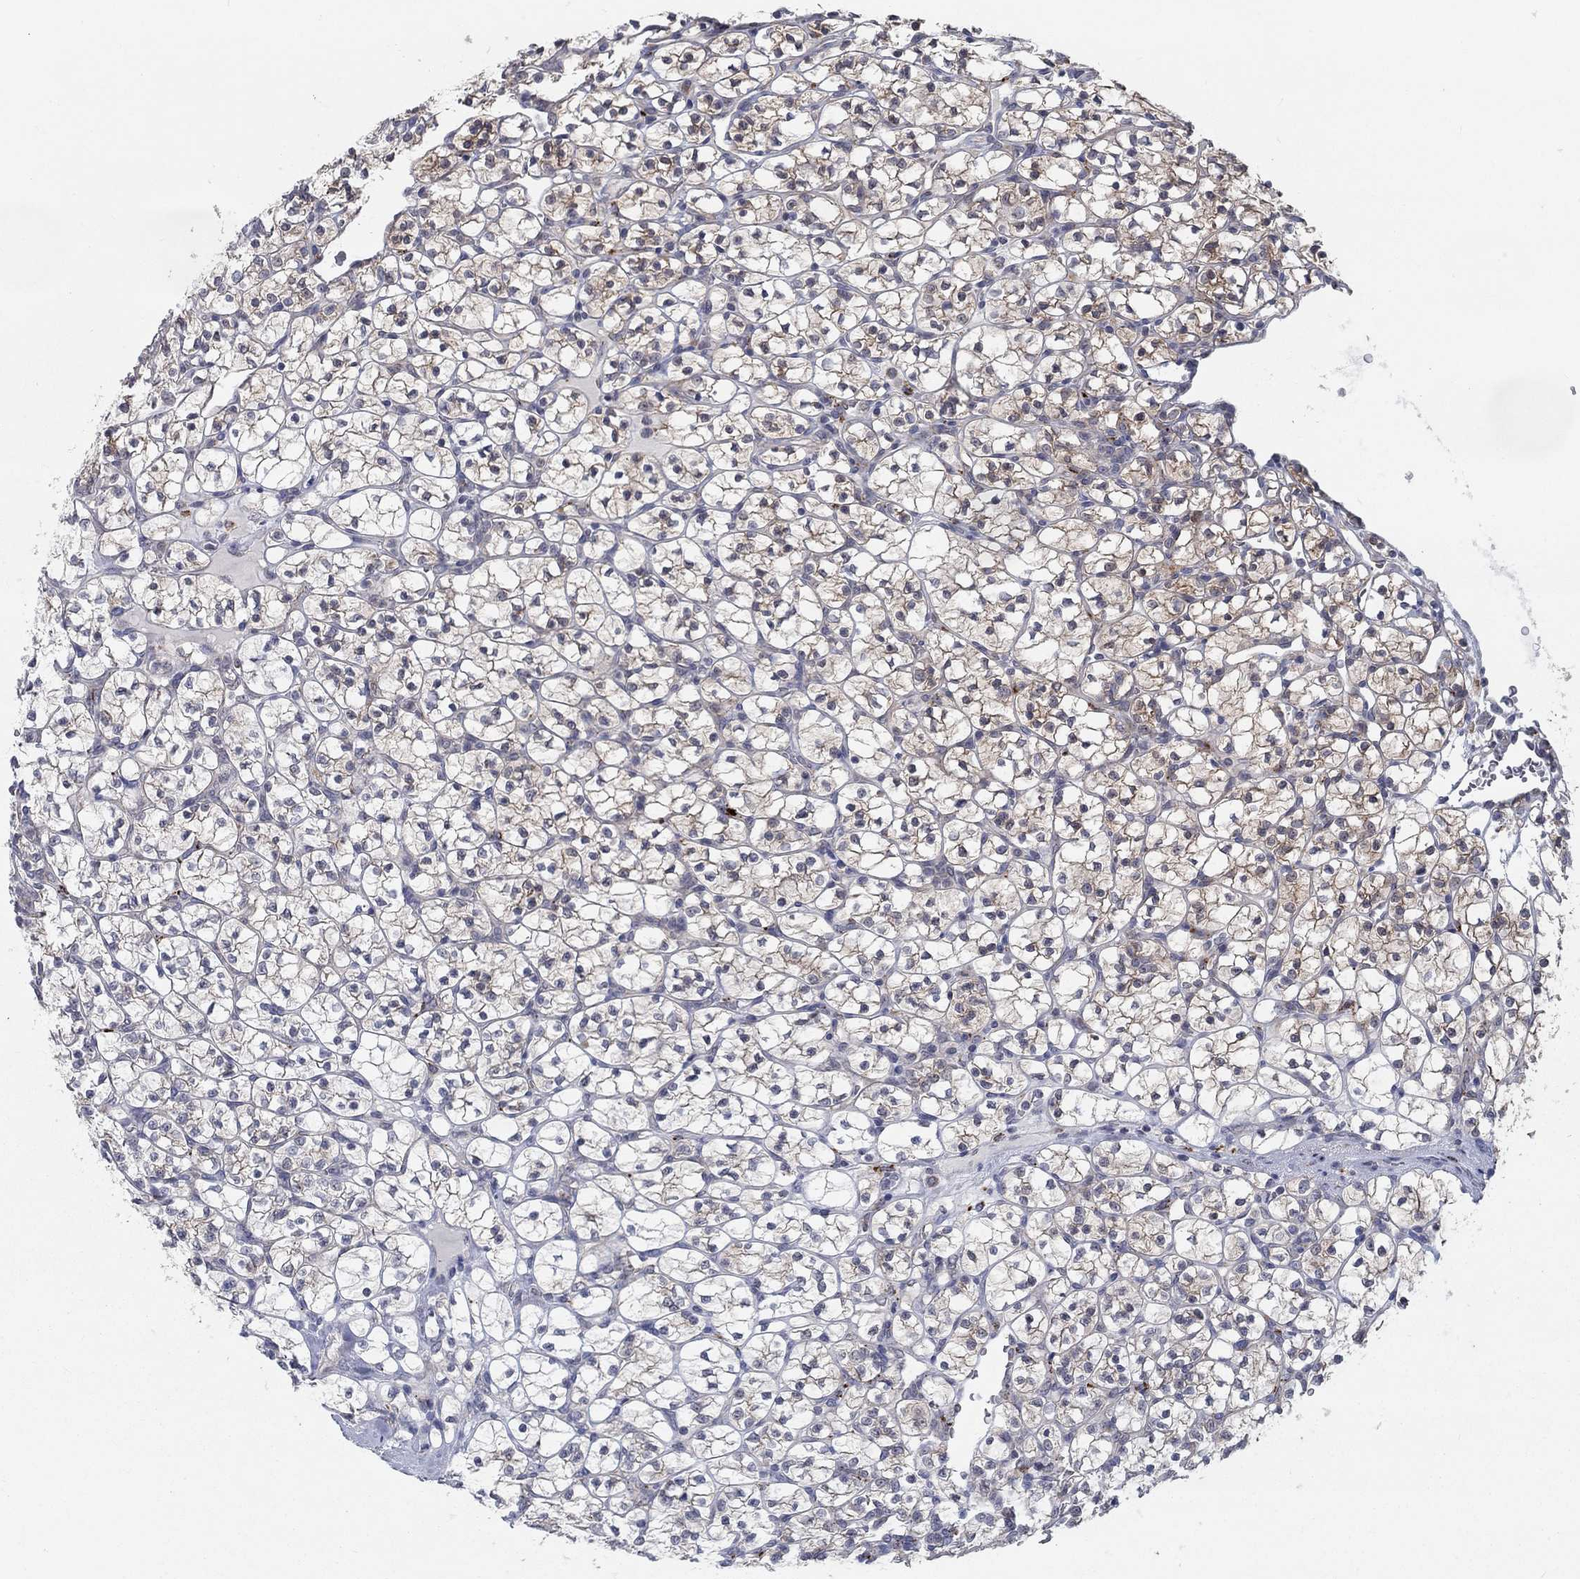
{"staining": {"intensity": "moderate", "quantity": "<25%", "location": "cytoplasmic/membranous"}, "tissue": "renal cancer", "cell_type": "Tumor cells", "image_type": "cancer", "snomed": [{"axis": "morphology", "description": "Adenocarcinoma, NOS"}, {"axis": "topography", "description": "Kidney"}], "caption": "Immunohistochemistry (IHC) (DAB (3,3'-diaminobenzidine)) staining of human renal adenocarcinoma demonstrates moderate cytoplasmic/membranous protein positivity in about <25% of tumor cells.", "gene": "MTSS2", "patient": {"sex": "female", "age": 89}}